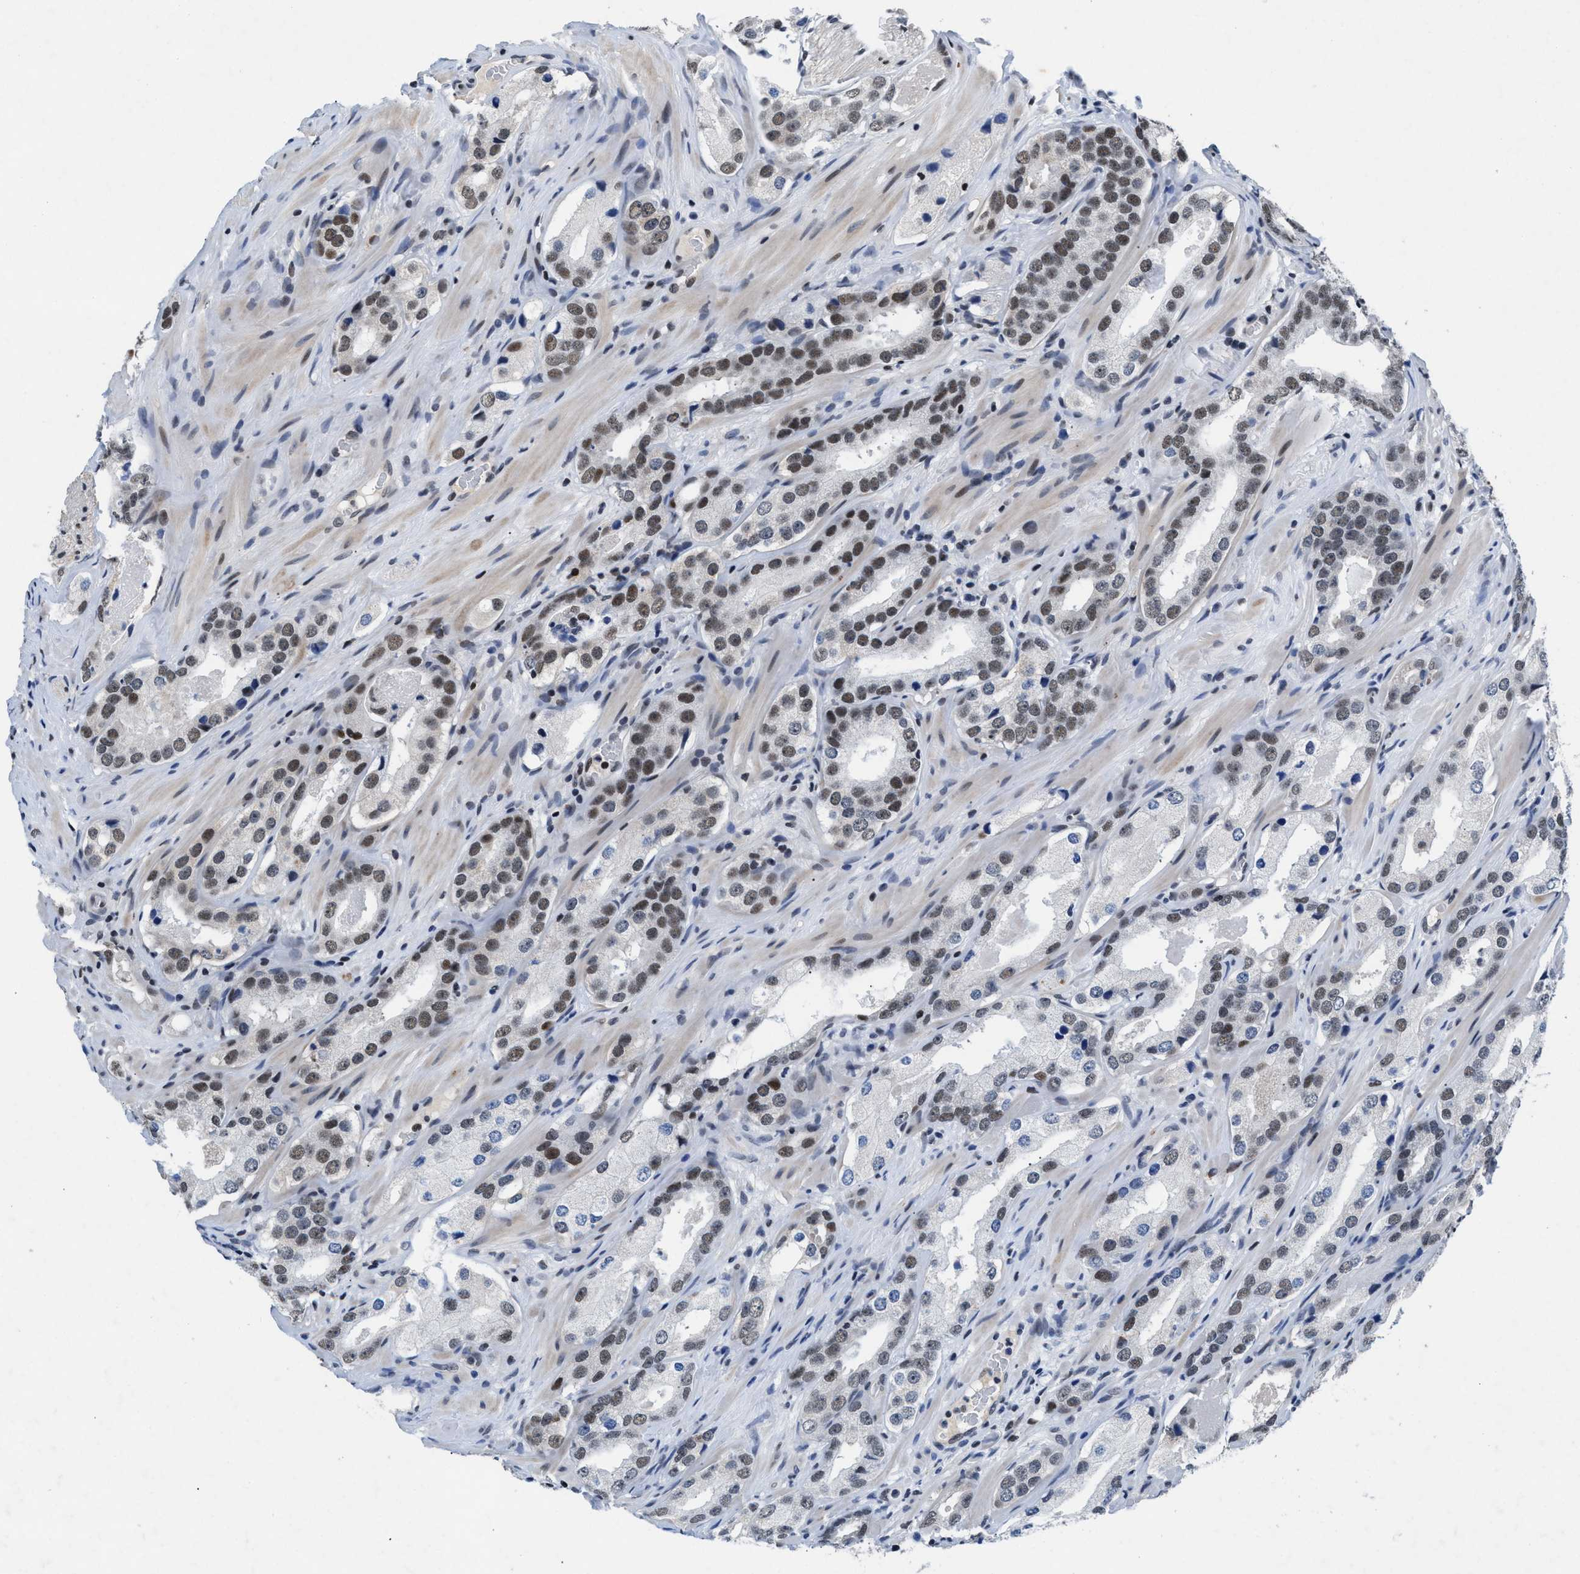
{"staining": {"intensity": "weak", "quantity": ">75%", "location": "nuclear"}, "tissue": "prostate cancer", "cell_type": "Tumor cells", "image_type": "cancer", "snomed": [{"axis": "morphology", "description": "Adenocarcinoma, High grade"}, {"axis": "topography", "description": "Prostate"}], "caption": "Protein positivity by immunohistochemistry (IHC) exhibits weak nuclear staining in about >75% of tumor cells in adenocarcinoma (high-grade) (prostate).", "gene": "WDR81", "patient": {"sex": "male", "age": 63}}